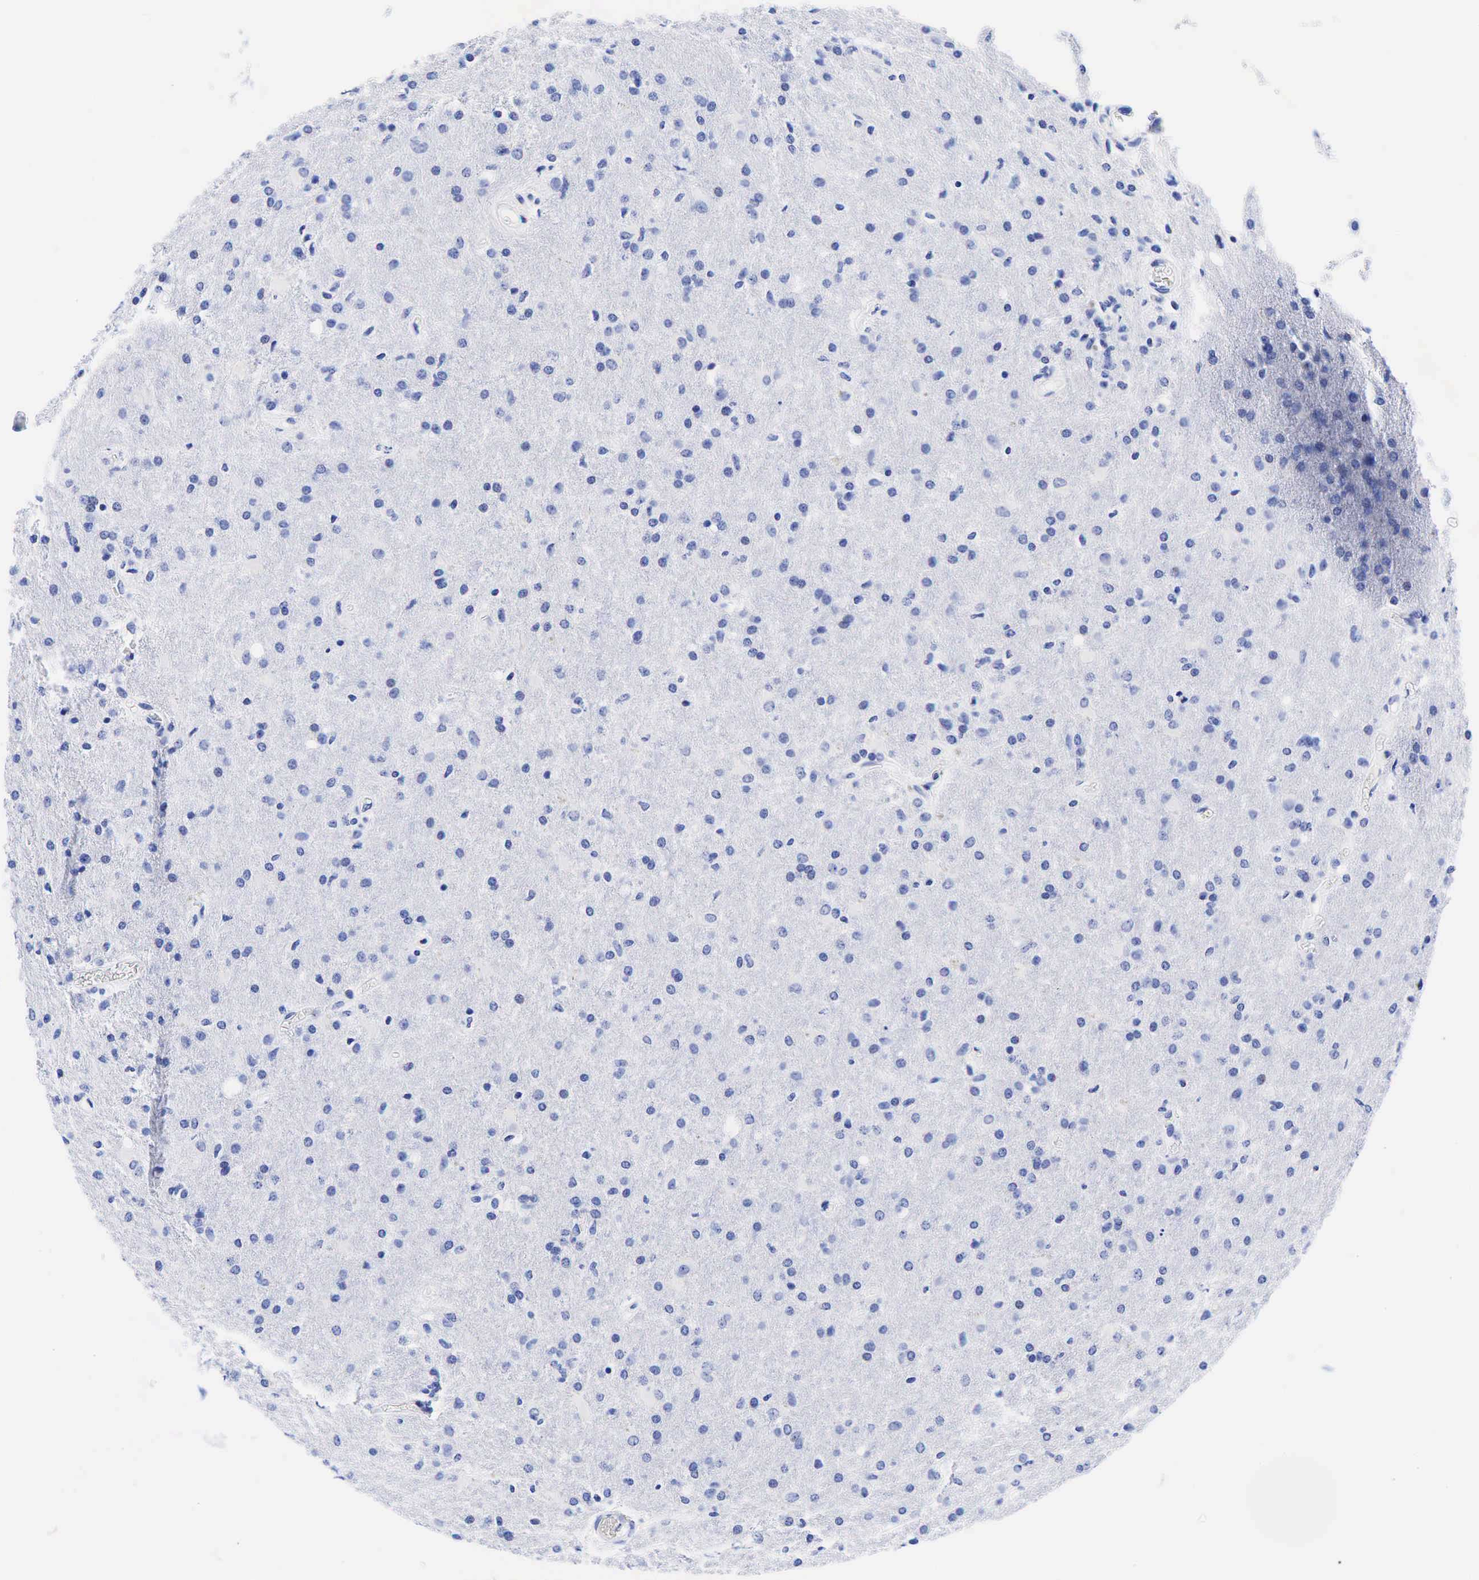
{"staining": {"intensity": "negative", "quantity": "none", "location": "none"}, "tissue": "glioma", "cell_type": "Tumor cells", "image_type": "cancer", "snomed": [{"axis": "morphology", "description": "Glioma, malignant, High grade"}, {"axis": "topography", "description": "Brain"}], "caption": "This is an IHC histopathology image of human glioma. There is no staining in tumor cells.", "gene": "KRT18", "patient": {"sex": "male", "age": 68}}